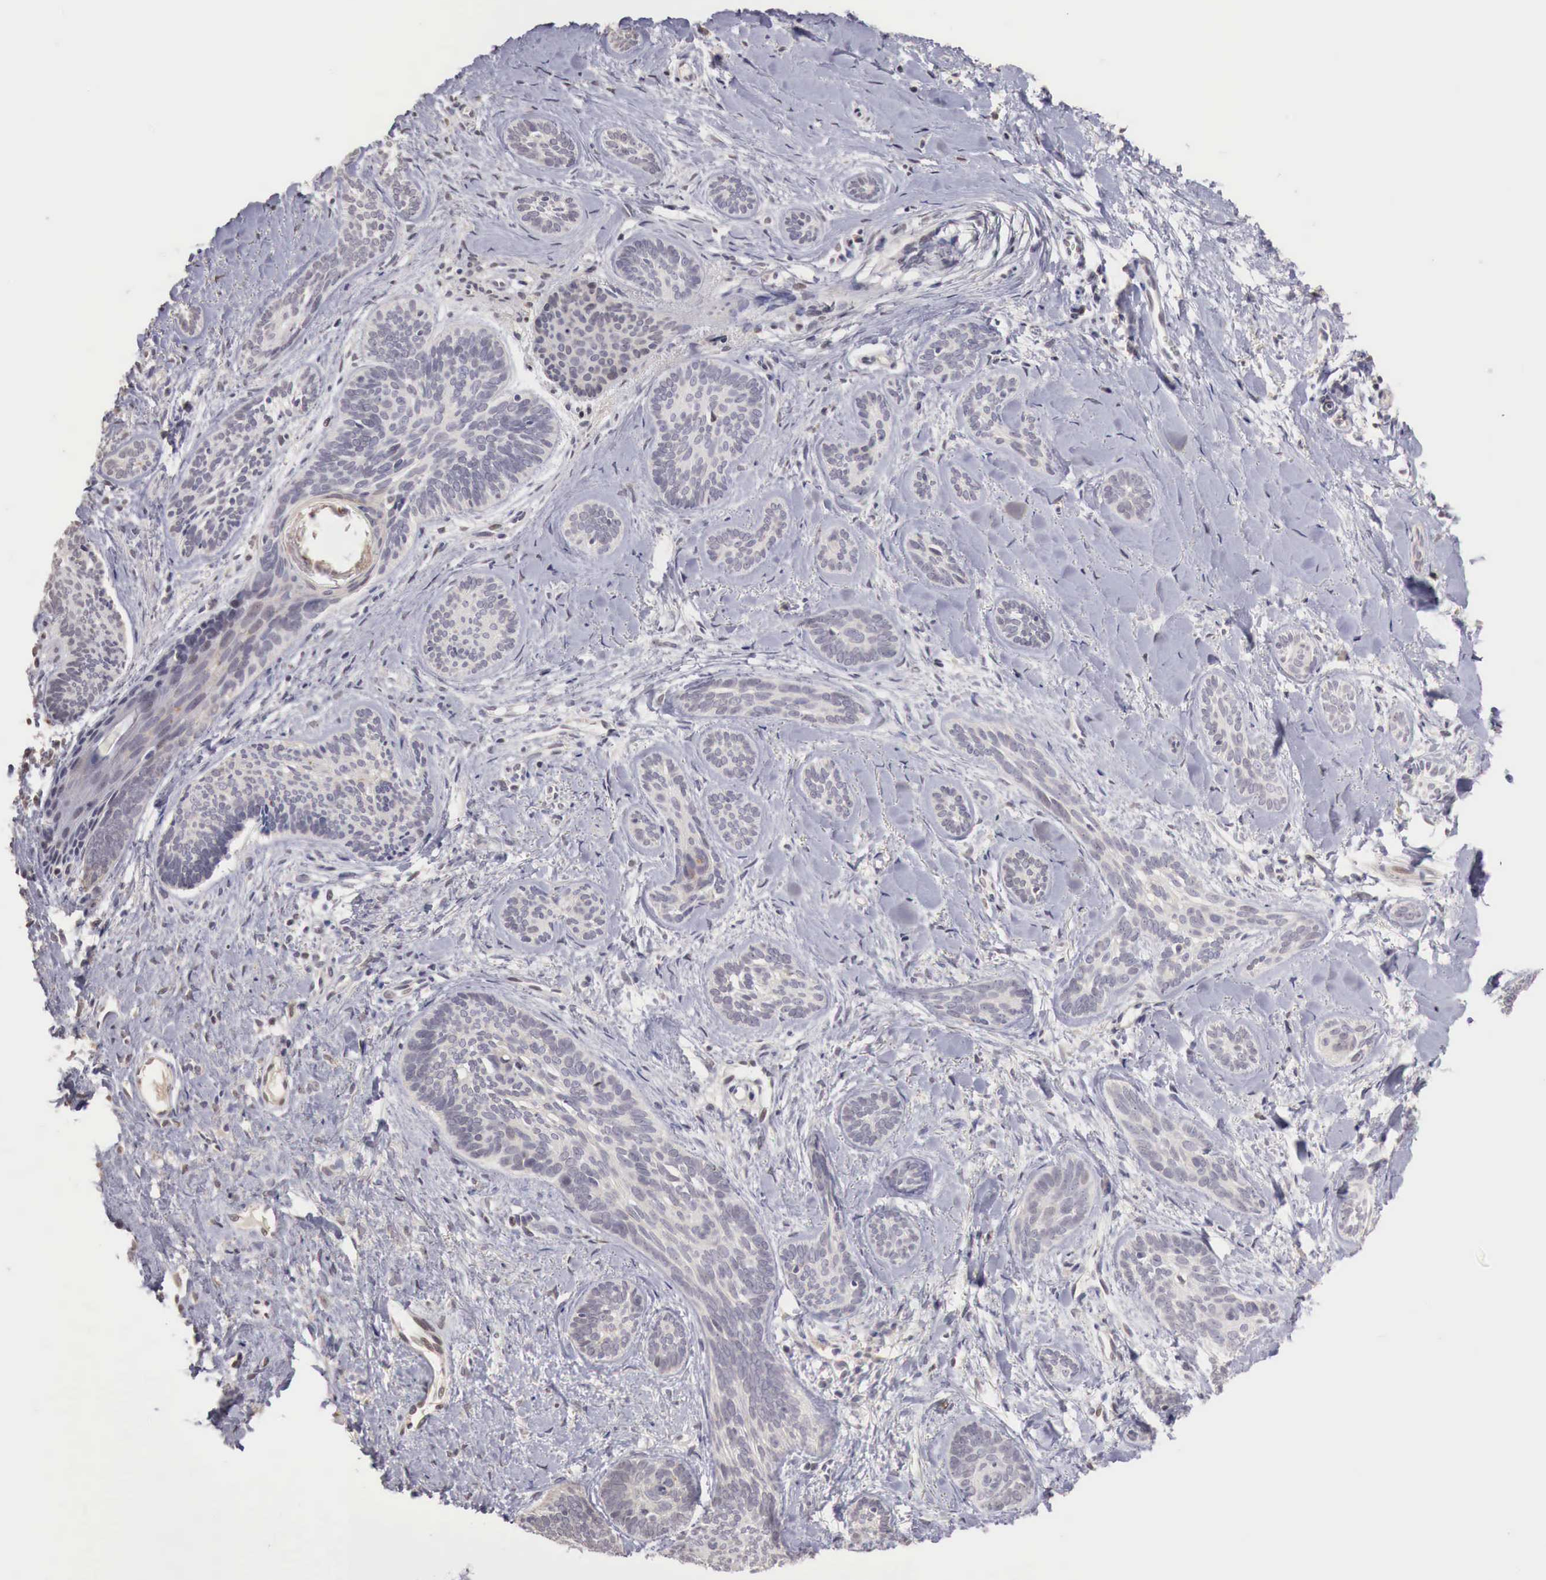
{"staining": {"intensity": "negative", "quantity": "none", "location": "none"}, "tissue": "skin cancer", "cell_type": "Tumor cells", "image_type": "cancer", "snomed": [{"axis": "morphology", "description": "Basal cell carcinoma"}, {"axis": "topography", "description": "Skin"}], "caption": "Immunohistochemistry photomicrograph of neoplastic tissue: human skin cancer (basal cell carcinoma) stained with DAB demonstrates no significant protein expression in tumor cells. The staining is performed using DAB (3,3'-diaminobenzidine) brown chromogen with nuclei counter-stained in using hematoxylin.", "gene": "TBC1D9", "patient": {"sex": "female", "age": 81}}